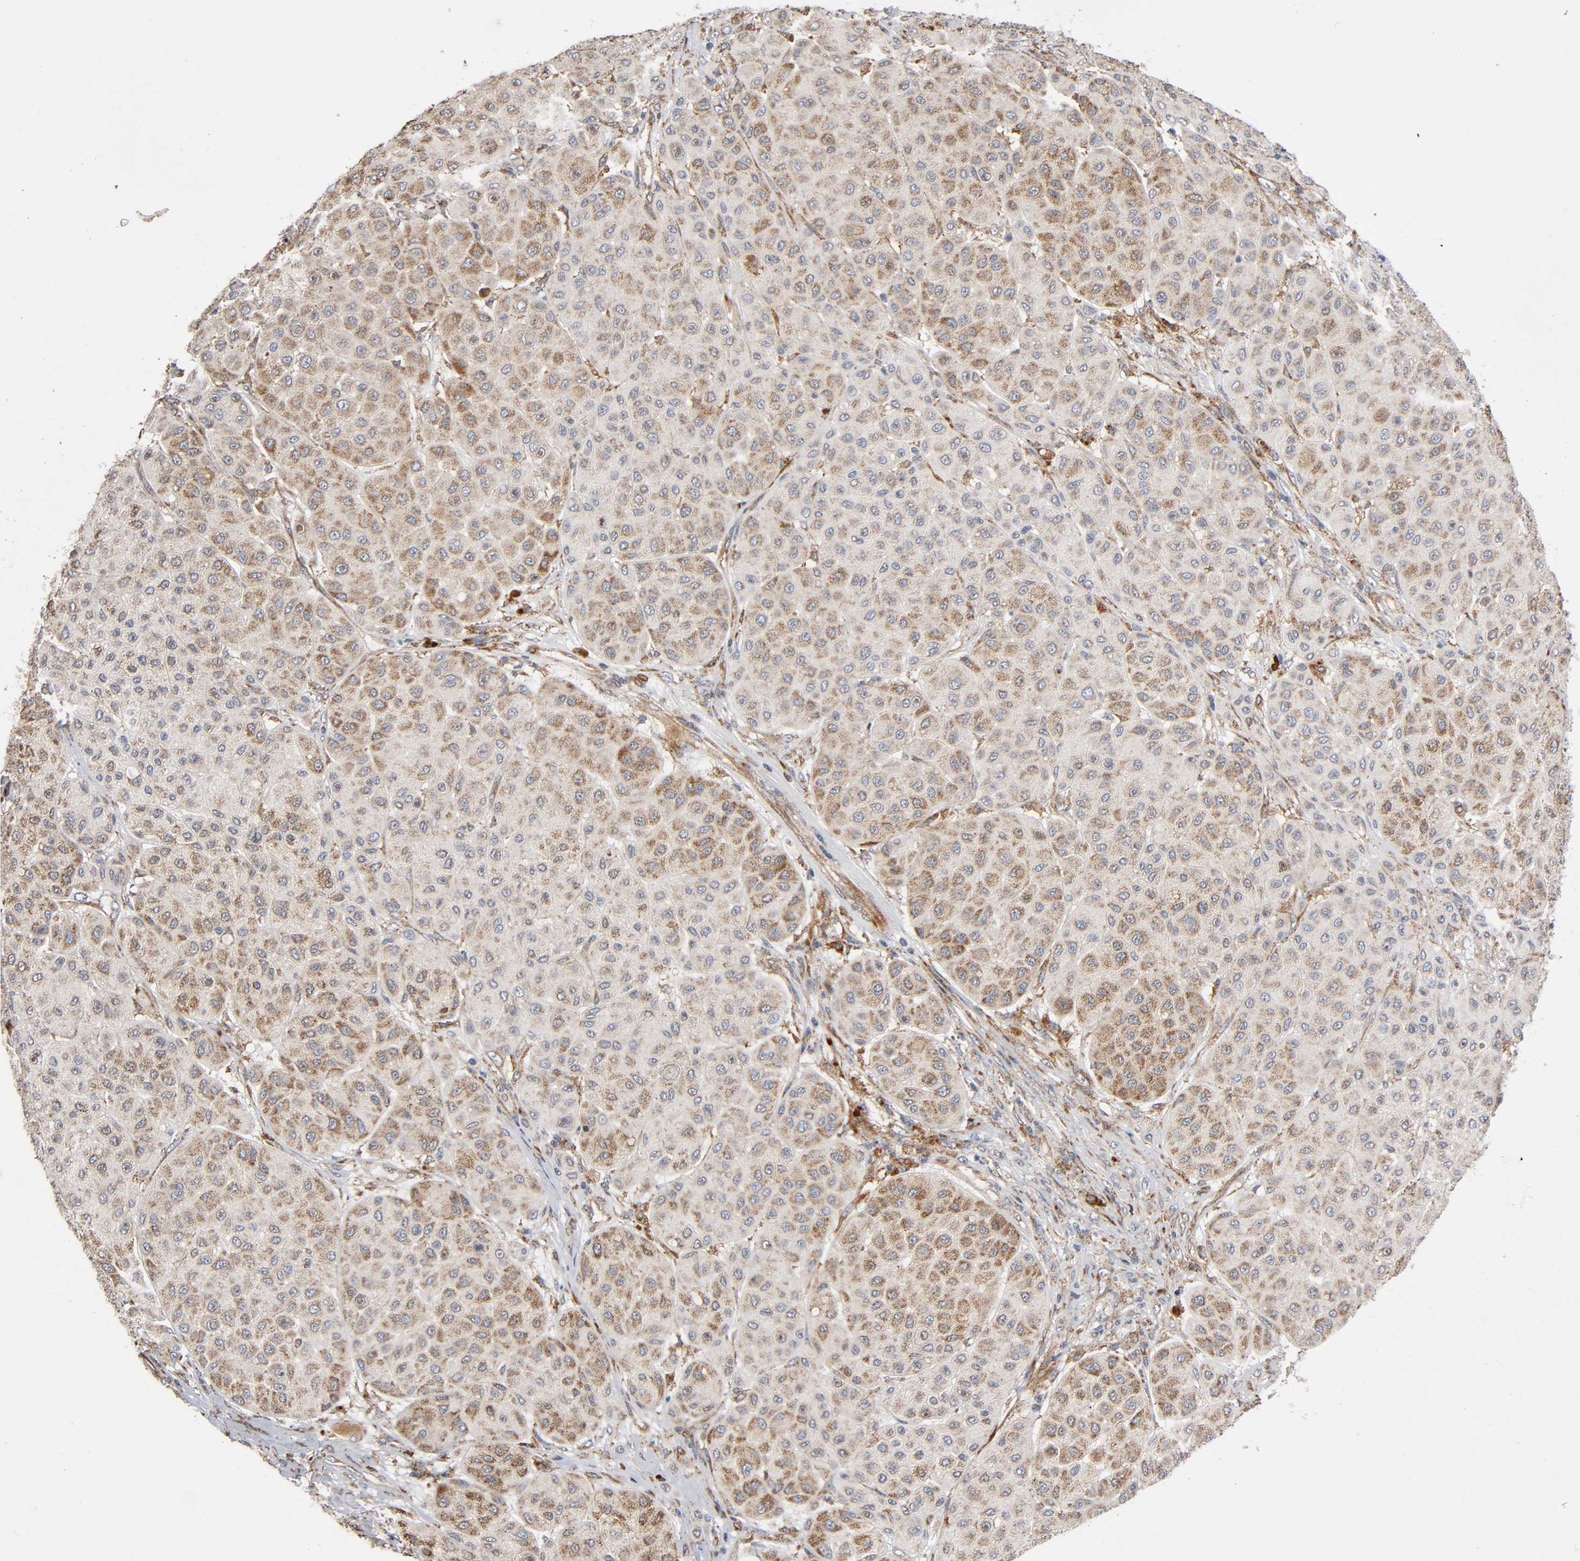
{"staining": {"intensity": "moderate", "quantity": "25%-75%", "location": "cytoplasmic/membranous"}, "tissue": "melanoma", "cell_type": "Tumor cells", "image_type": "cancer", "snomed": [{"axis": "morphology", "description": "Normal tissue, NOS"}, {"axis": "morphology", "description": "Malignant melanoma, Metastatic site"}, {"axis": "topography", "description": "Skin"}], "caption": "Malignant melanoma (metastatic site) stained for a protein exhibits moderate cytoplasmic/membranous positivity in tumor cells.", "gene": "MAP3K1", "patient": {"sex": "male", "age": 41}}